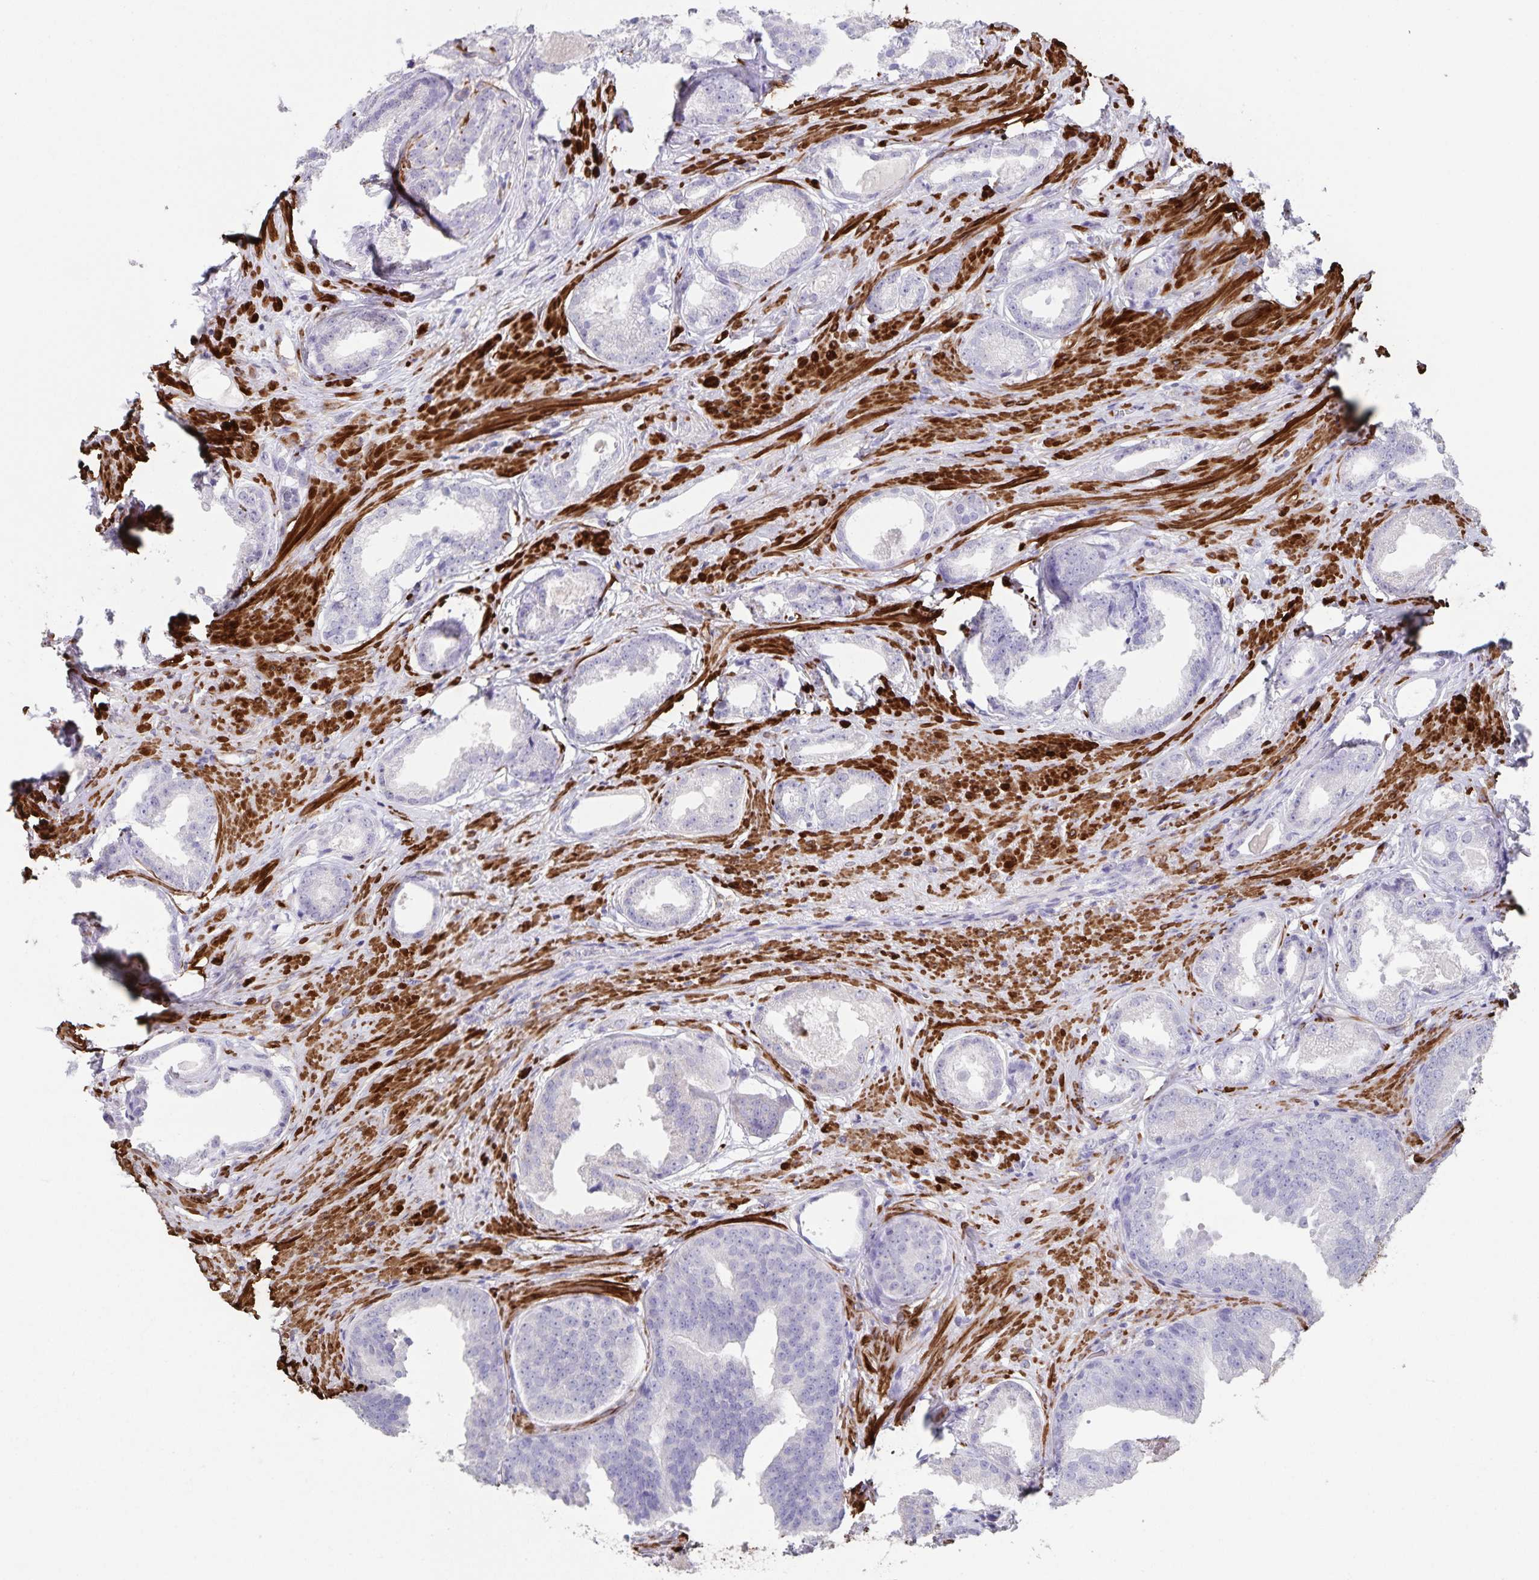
{"staining": {"intensity": "negative", "quantity": "none", "location": "none"}, "tissue": "prostate cancer", "cell_type": "Tumor cells", "image_type": "cancer", "snomed": [{"axis": "morphology", "description": "Adenocarcinoma, Low grade"}, {"axis": "topography", "description": "Prostate"}], "caption": "IHC histopathology image of human prostate cancer stained for a protein (brown), which shows no staining in tumor cells.", "gene": "SYNM", "patient": {"sex": "male", "age": 65}}